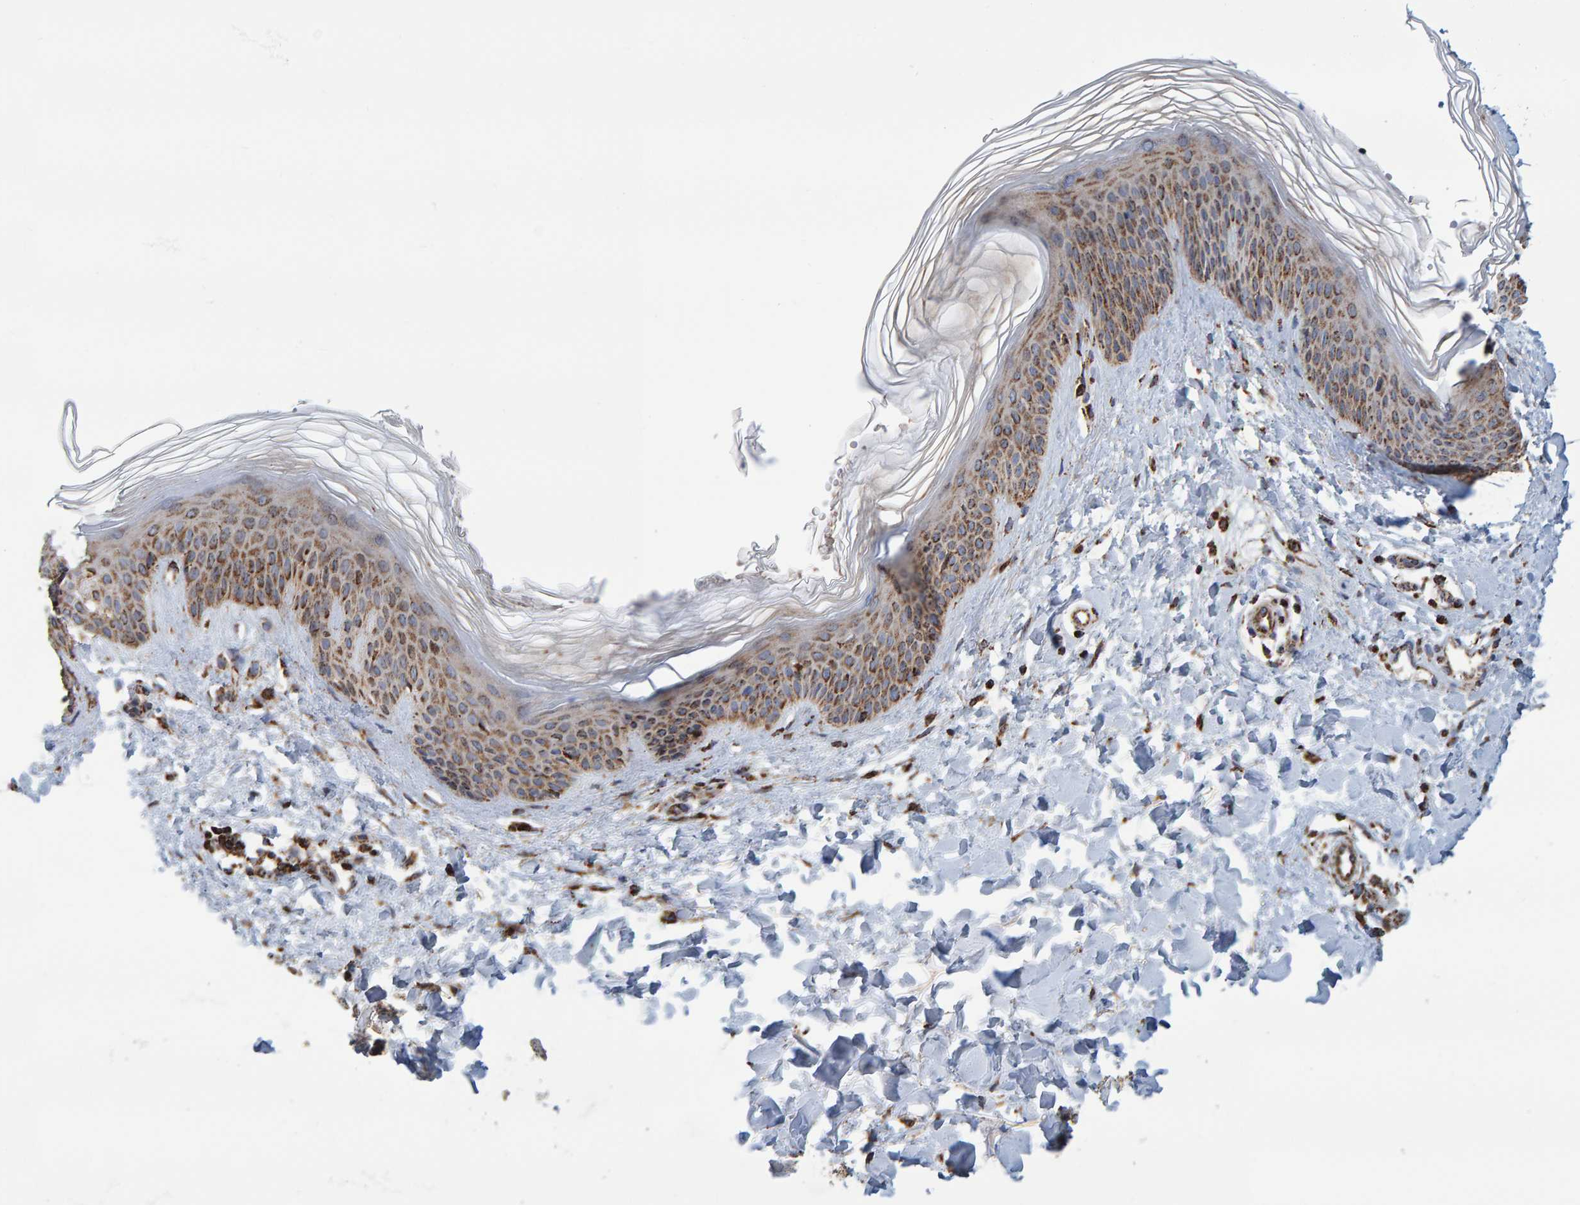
{"staining": {"intensity": "moderate", "quantity": ">75%", "location": "cytoplasmic/membranous"}, "tissue": "skin", "cell_type": "Fibroblasts", "image_type": "normal", "snomed": [{"axis": "morphology", "description": "Normal tissue, NOS"}, {"axis": "morphology", "description": "Malignant melanoma, Metastatic site"}, {"axis": "topography", "description": "Skin"}], "caption": "Skin stained with DAB (3,3'-diaminobenzidine) immunohistochemistry shows medium levels of moderate cytoplasmic/membranous staining in approximately >75% of fibroblasts.", "gene": "MRPL45", "patient": {"sex": "male", "age": 41}}